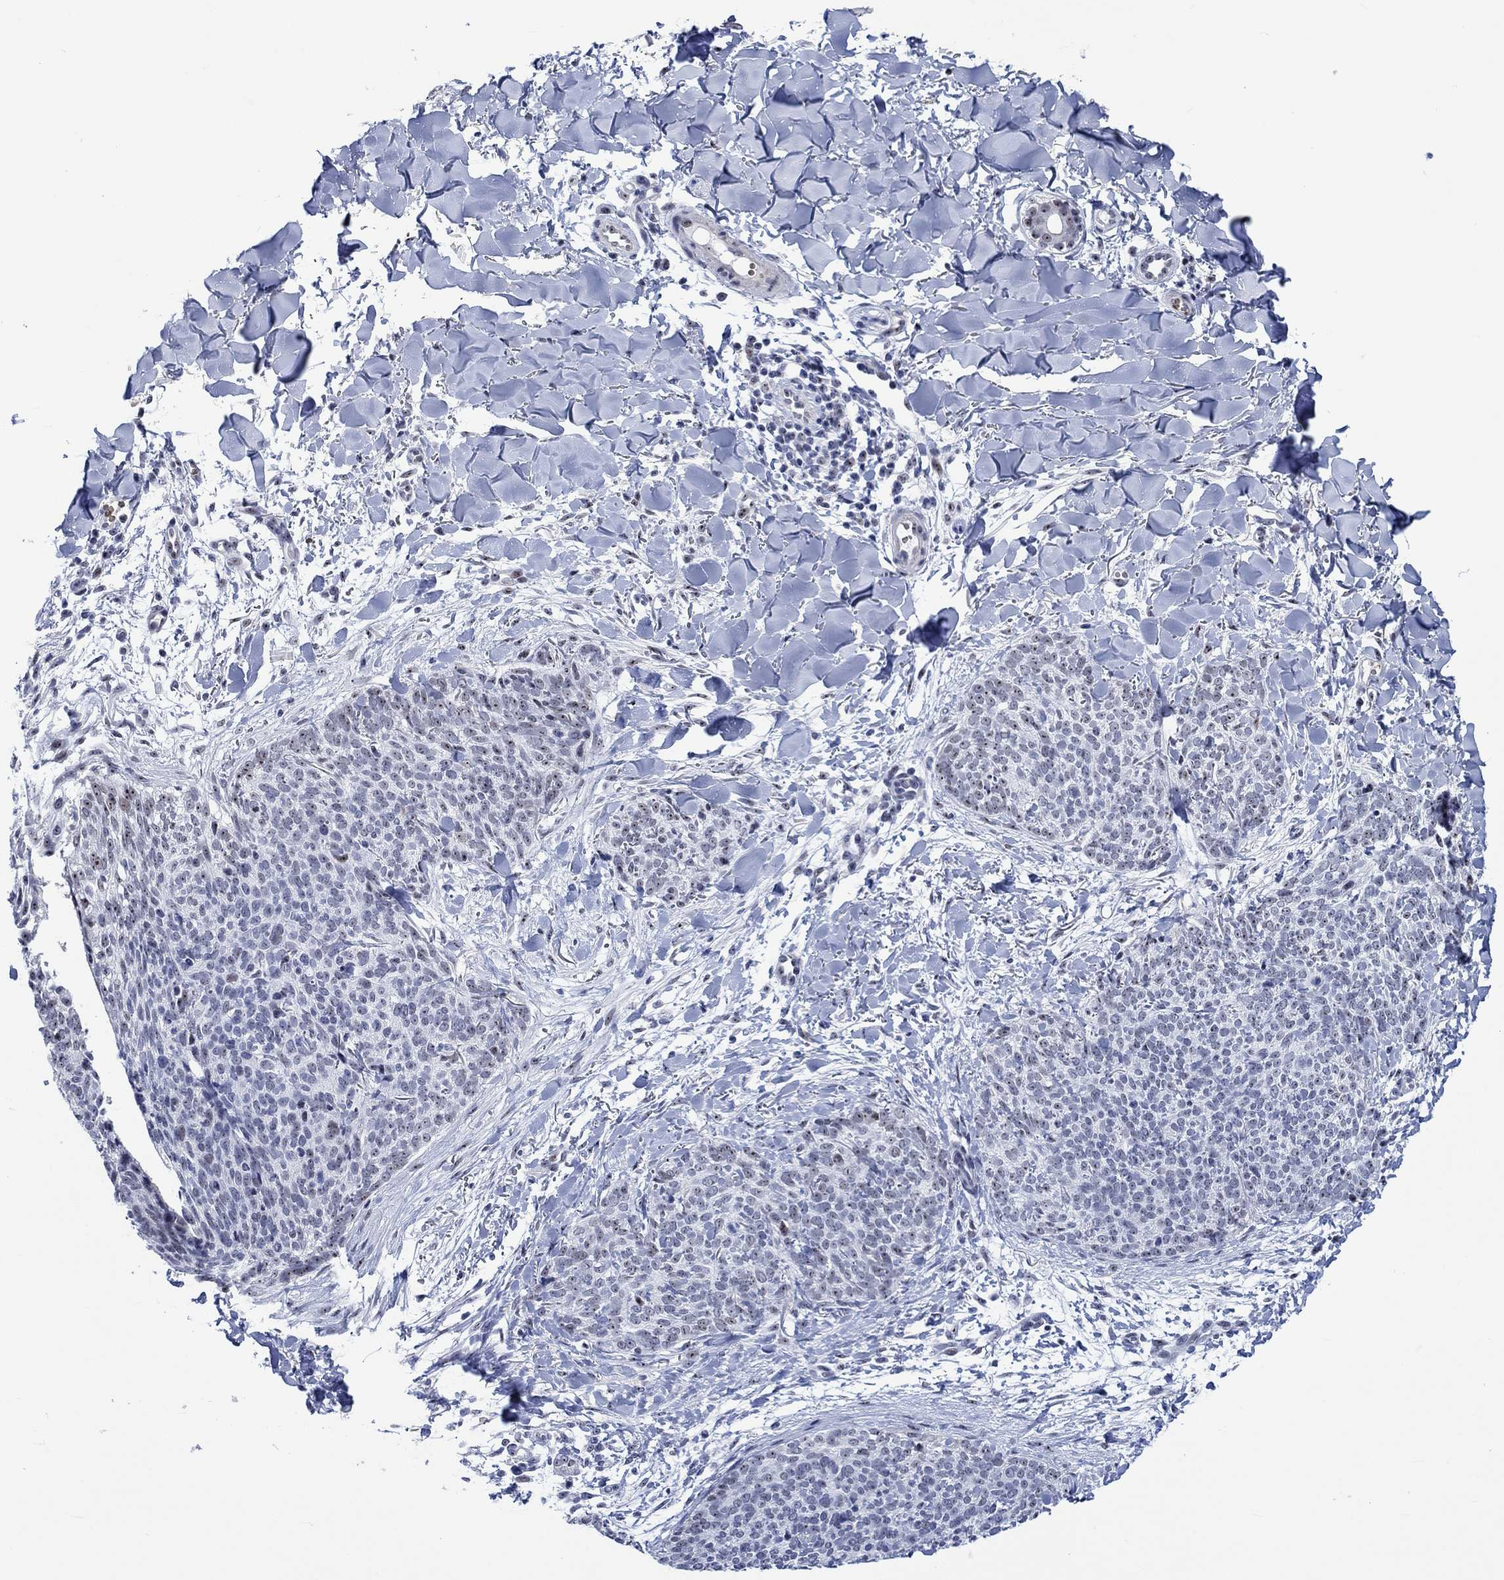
{"staining": {"intensity": "strong", "quantity": "25%-75%", "location": "nuclear"}, "tissue": "skin cancer", "cell_type": "Tumor cells", "image_type": "cancer", "snomed": [{"axis": "morphology", "description": "Basal cell carcinoma"}, {"axis": "topography", "description": "Skin"}], "caption": "High-power microscopy captured an immunohistochemistry (IHC) micrograph of skin basal cell carcinoma, revealing strong nuclear expression in about 25%-75% of tumor cells. Using DAB (3,3'-diaminobenzidine) (brown) and hematoxylin (blue) stains, captured at high magnification using brightfield microscopy.", "gene": "ZNF446", "patient": {"sex": "male", "age": 64}}